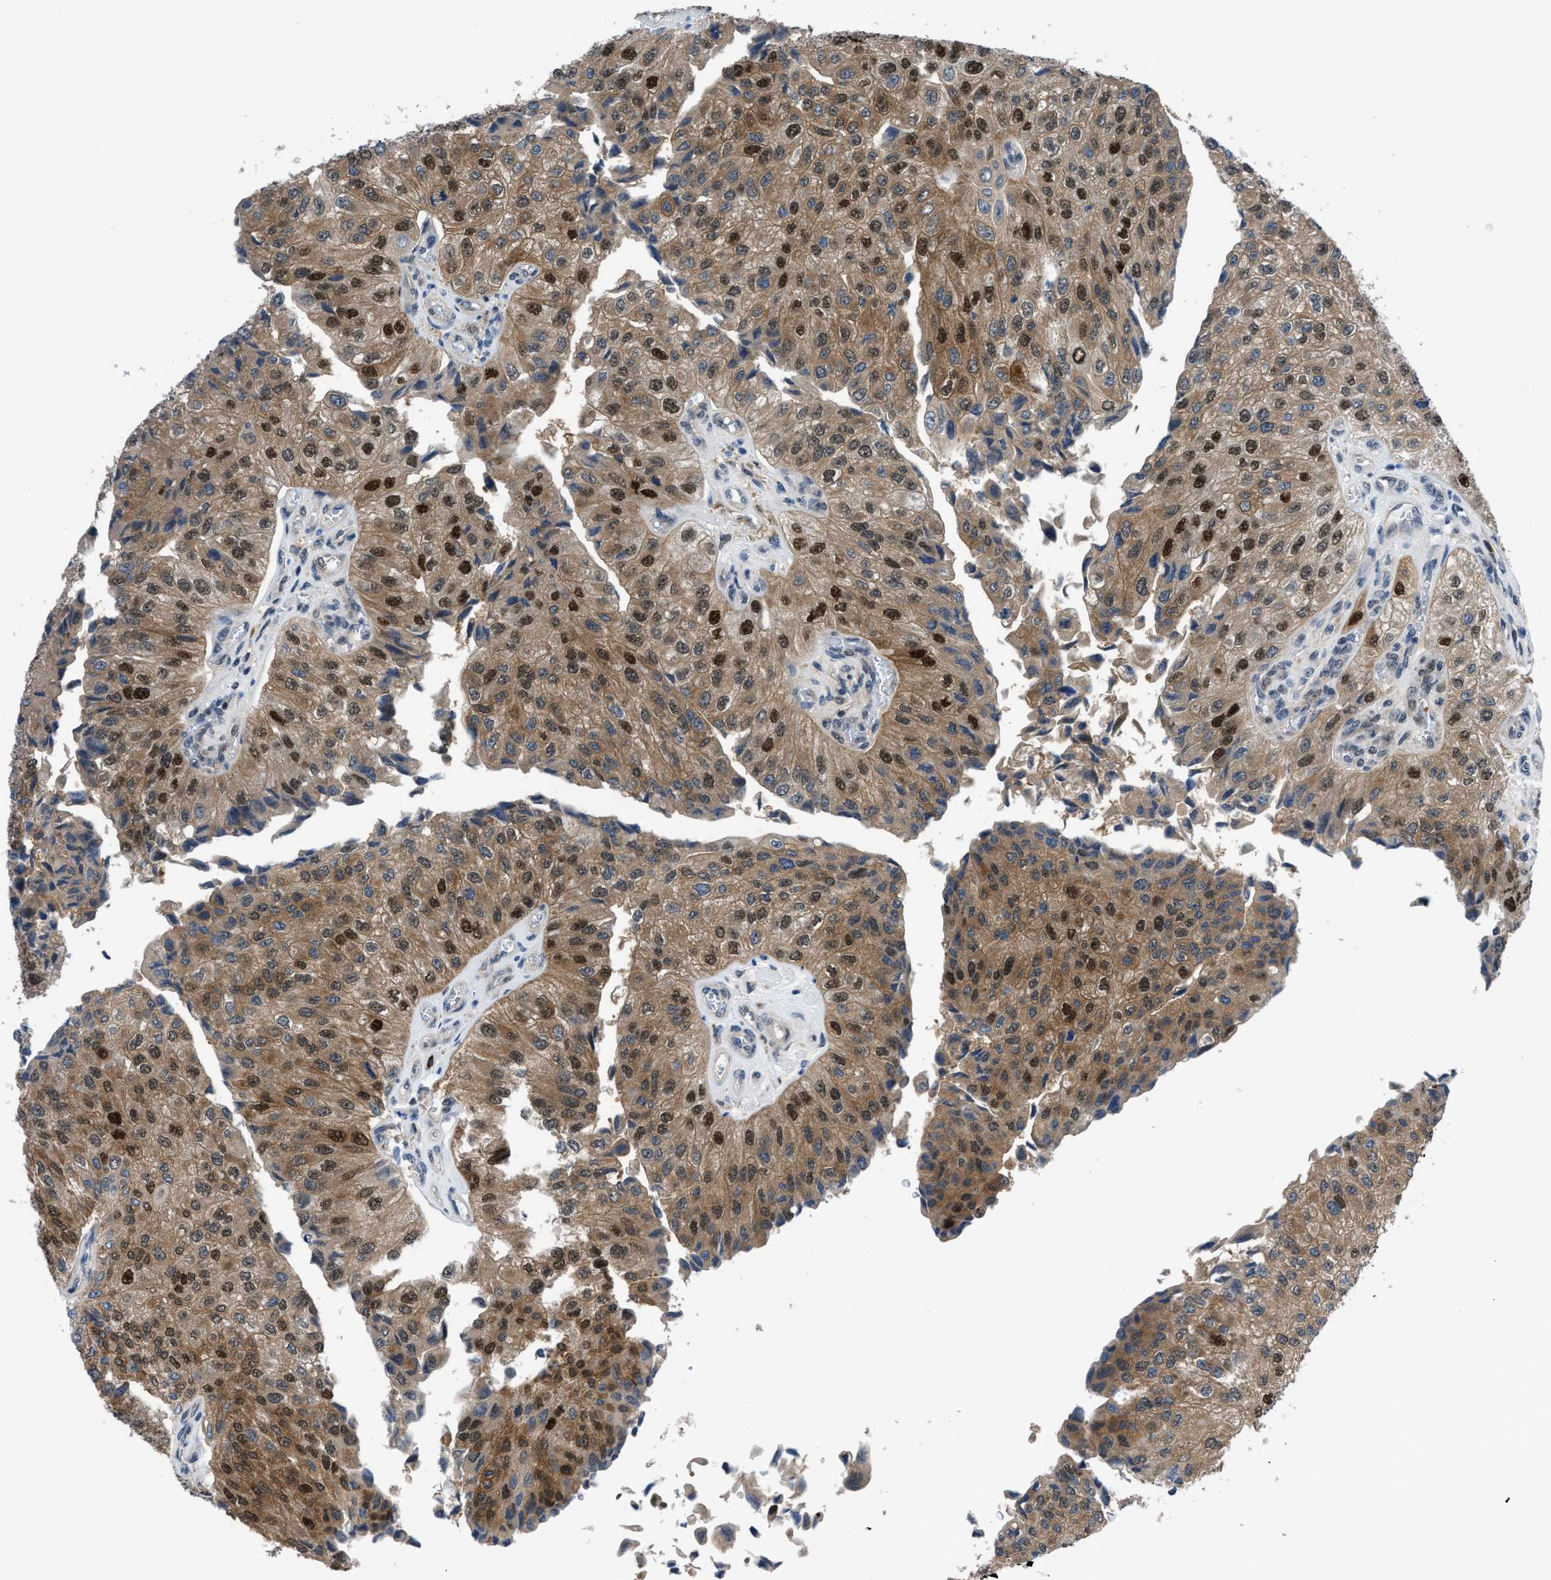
{"staining": {"intensity": "moderate", "quantity": ">75%", "location": "cytoplasmic/membranous,nuclear"}, "tissue": "urothelial cancer", "cell_type": "Tumor cells", "image_type": "cancer", "snomed": [{"axis": "morphology", "description": "Urothelial carcinoma, High grade"}, {"axis": "topography", "description": "Kidney"}, {"axis": "topography", "description": "Urinary bladder"}], "caption": "Immunohistochemical staining of human high-grade urothelial carcinoma exhibits medium levels of moderate cytoplasmic/membranous and nuclear protein staining in approximately >75% of tumor cells.", "gene": "TMEM45B", "patient": {"sex": "male", "age": 77}}